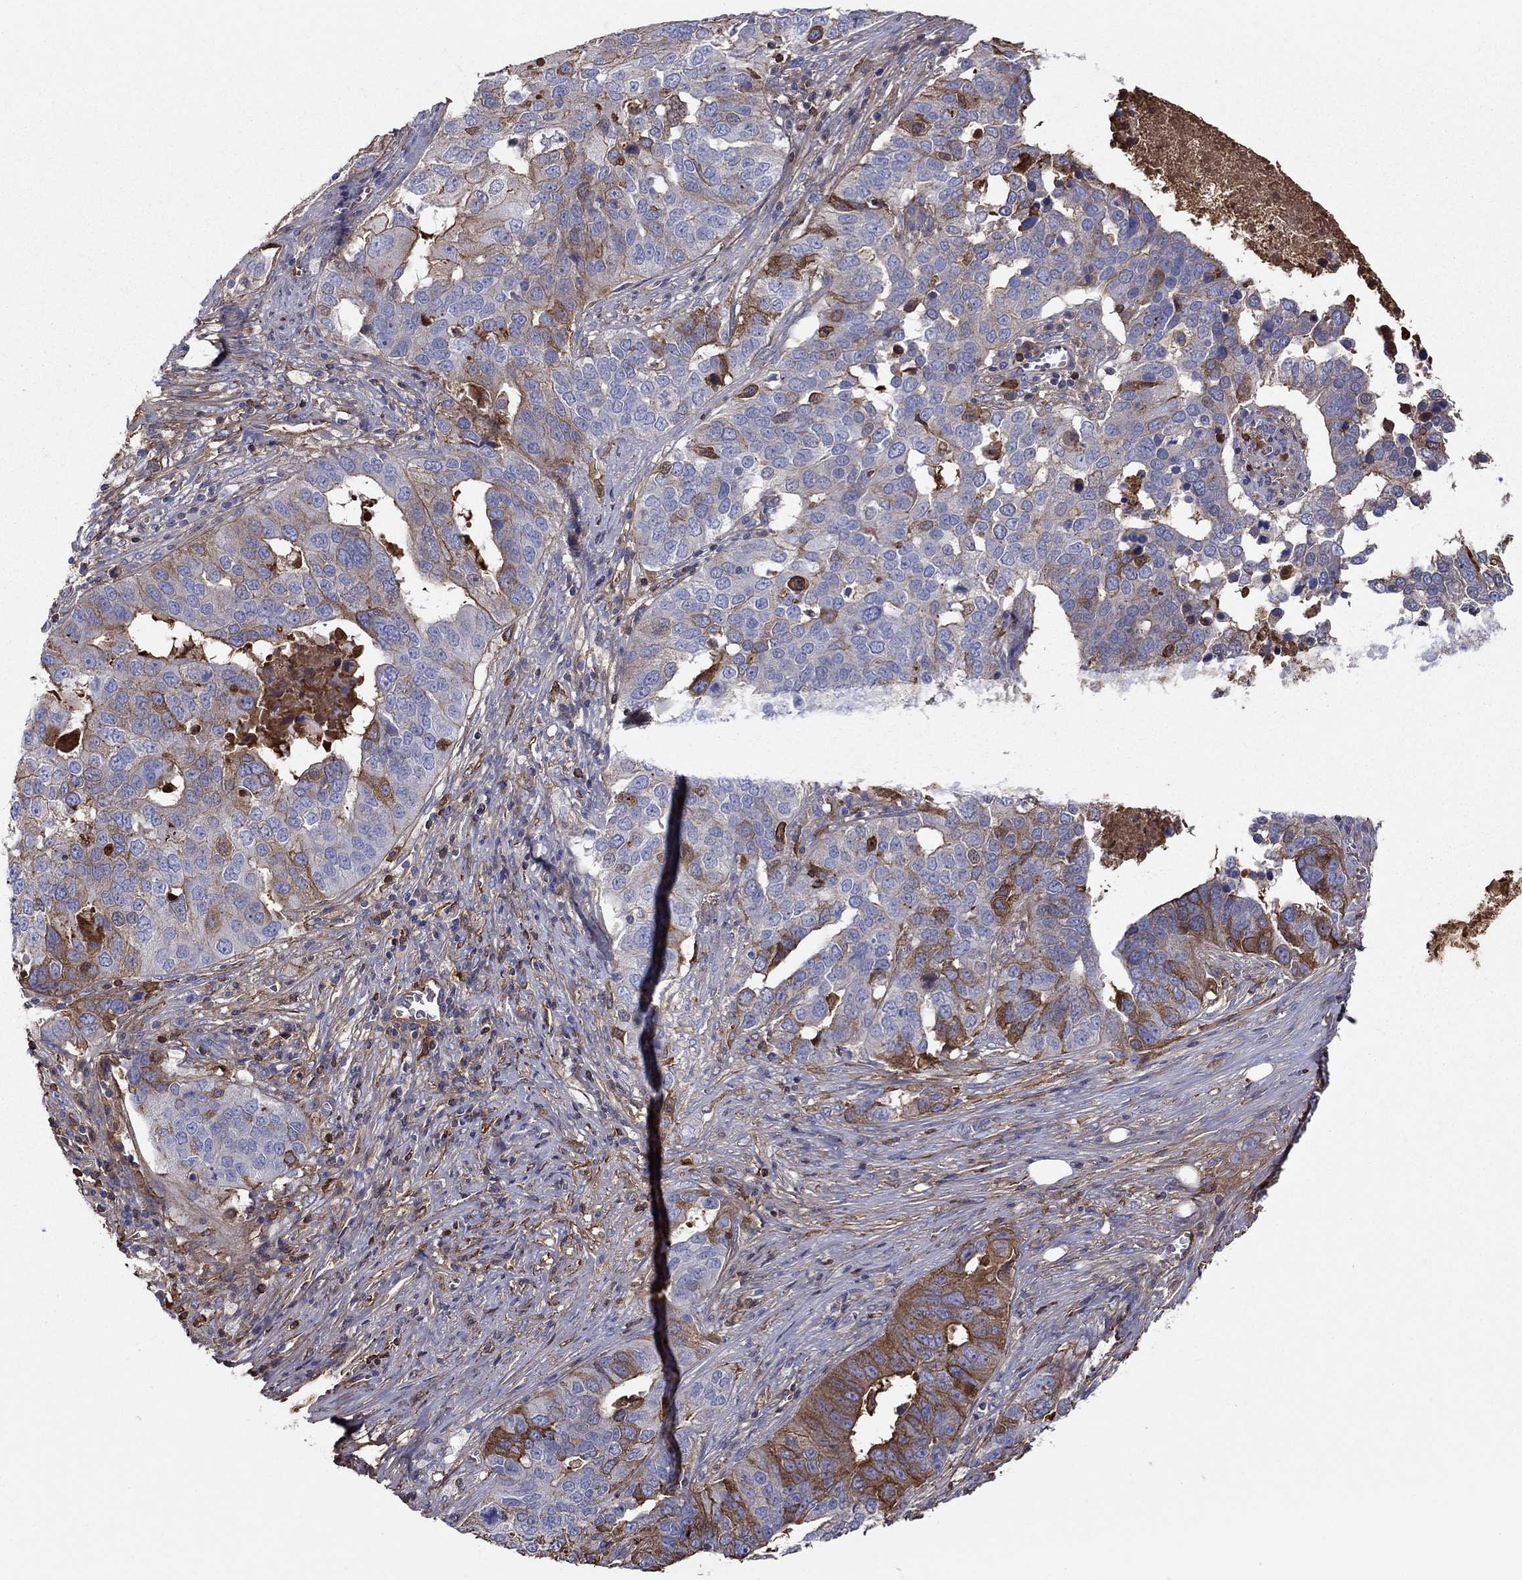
{"staining": {"intensity": "strong", "quantity": "<25%", "location": "cytoplasmic/membranous"}, "tissue": "ovarian cancer", "cell_type": "Tumor cells", "image_type": "cancer", "snomed": [{"axis": "morphology", "description": "Carcinoma, endometroid"}, {"axis": "topography", "description": "Soft tissue"}, {"axis": "topography", "description": "Ovary"}], "caption": "Immunohistochemical staining of ovarian cancer reveals strong cytoplasmic/membranous protein positivity in about <25% of tumor cells.", "gene": "HPX", "patient": {"sex": "female", "age": 52}}